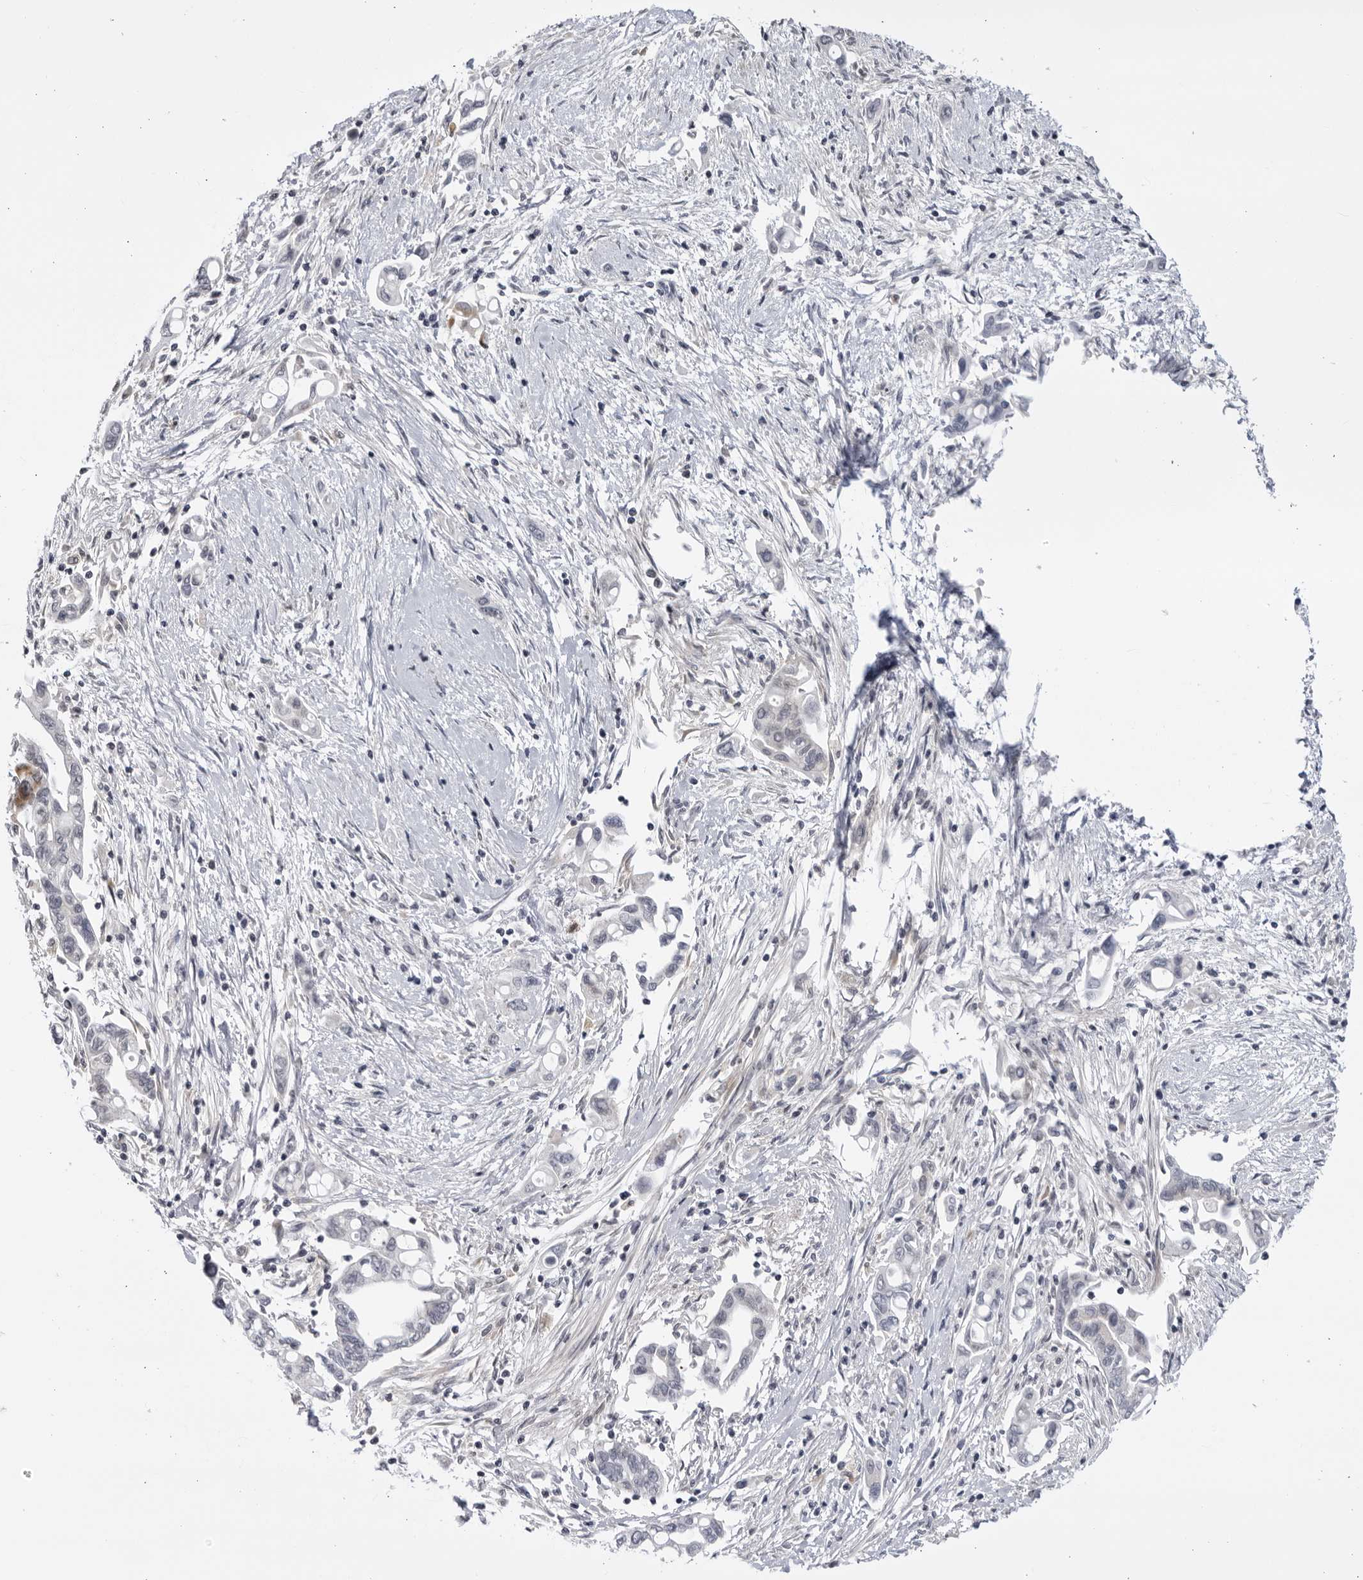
{"staining": {"intensity": "negative", "quantity": "none", "location": "none"}, "tissue": "pancreatic cancer", "cell_type": "Tumor cells", "image_type": "cancer", "snomed": [{"axis": "morphology", "description": "Adenocarcinoma, NOS"}, {"axis": "topography", "description": "Pancreas"}], "caption": "IHC histopathology image of neoplastic tissue: human adenocarcinoma (pancreatic) stained with DAB reveals no significant protein staining in tumor cells. Brightfield microscopy of immunohistochemistry stained with DAB (brown) and hematoxylin (blue), captured at high magnification.", "gene": "CNBD1", "patient": {"sex": "female", "age": 57}}